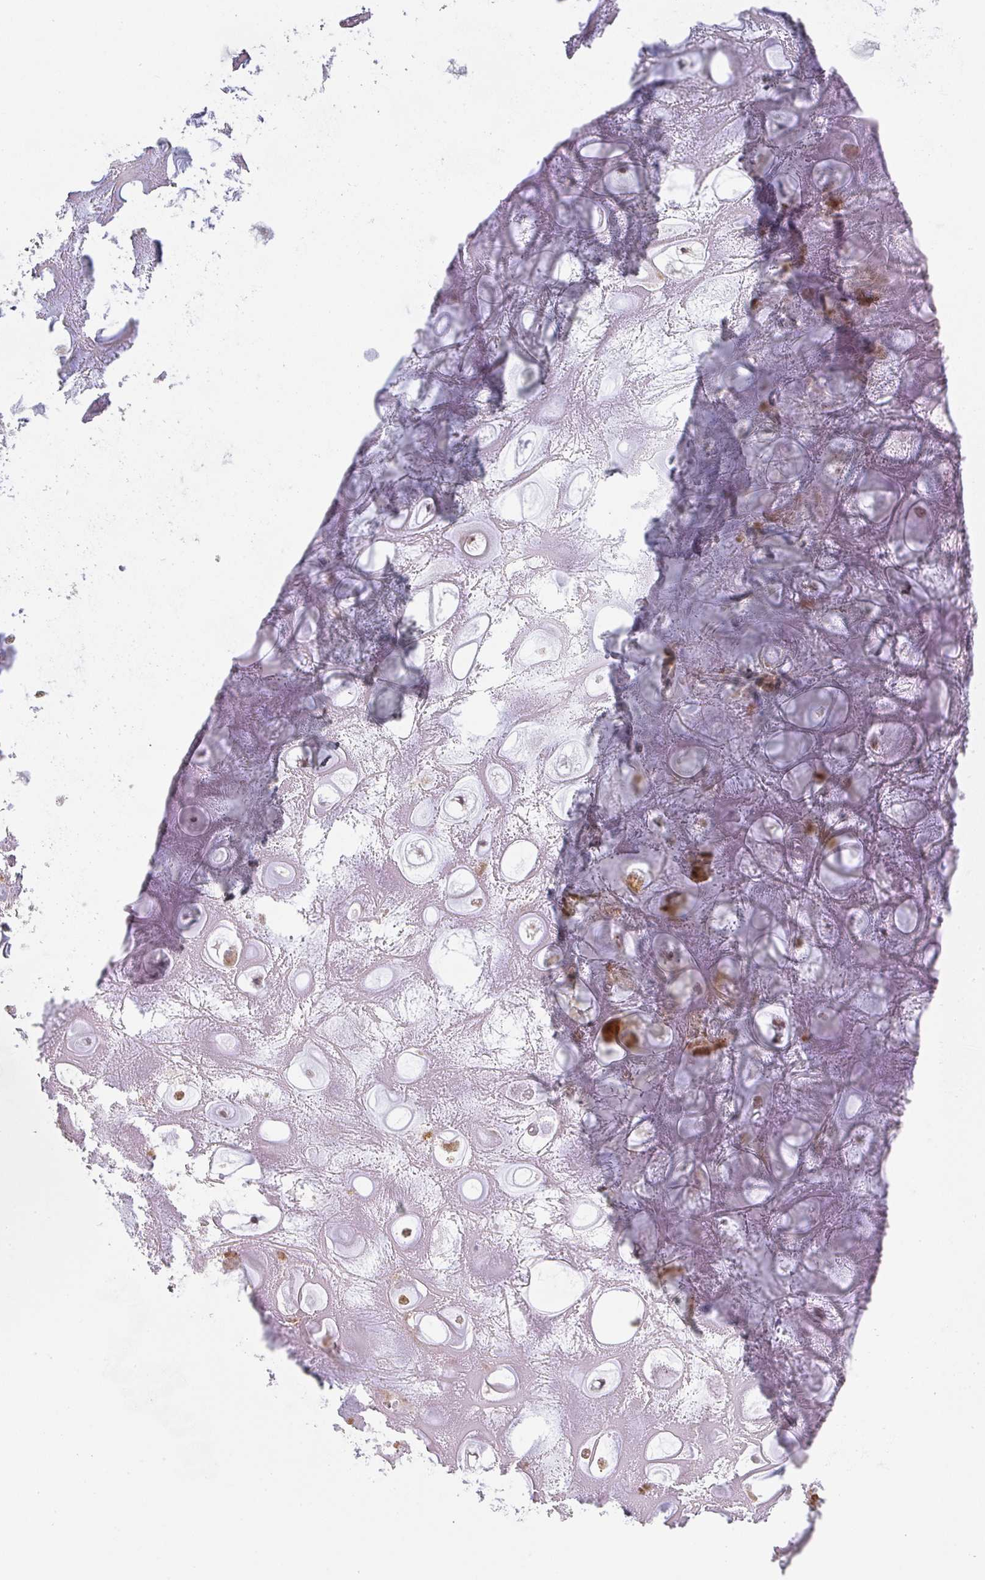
{"staining": {"intensity": "negative", "quantity": "none", "location": "none"}, "tissue": "adipose tissue", "cell_type": "Adipocytes", "image_type": "normal", "snomed": [{"axis": "morphology", "description": "Normal tissue, NOS"}, {"axis": "topography", "description": "Lymph node"}, {"axis": "topography", "description": "Cartilage tissue"}, {"axis": "topography", "description": "Nasopharynx"}], "caption": "Immunohistochemical staining of benign human adipose tissue exhibits no significant expression in adipocytes.", "gene": "ZNF526", "patient": {"sex": "male", "age": 63}}